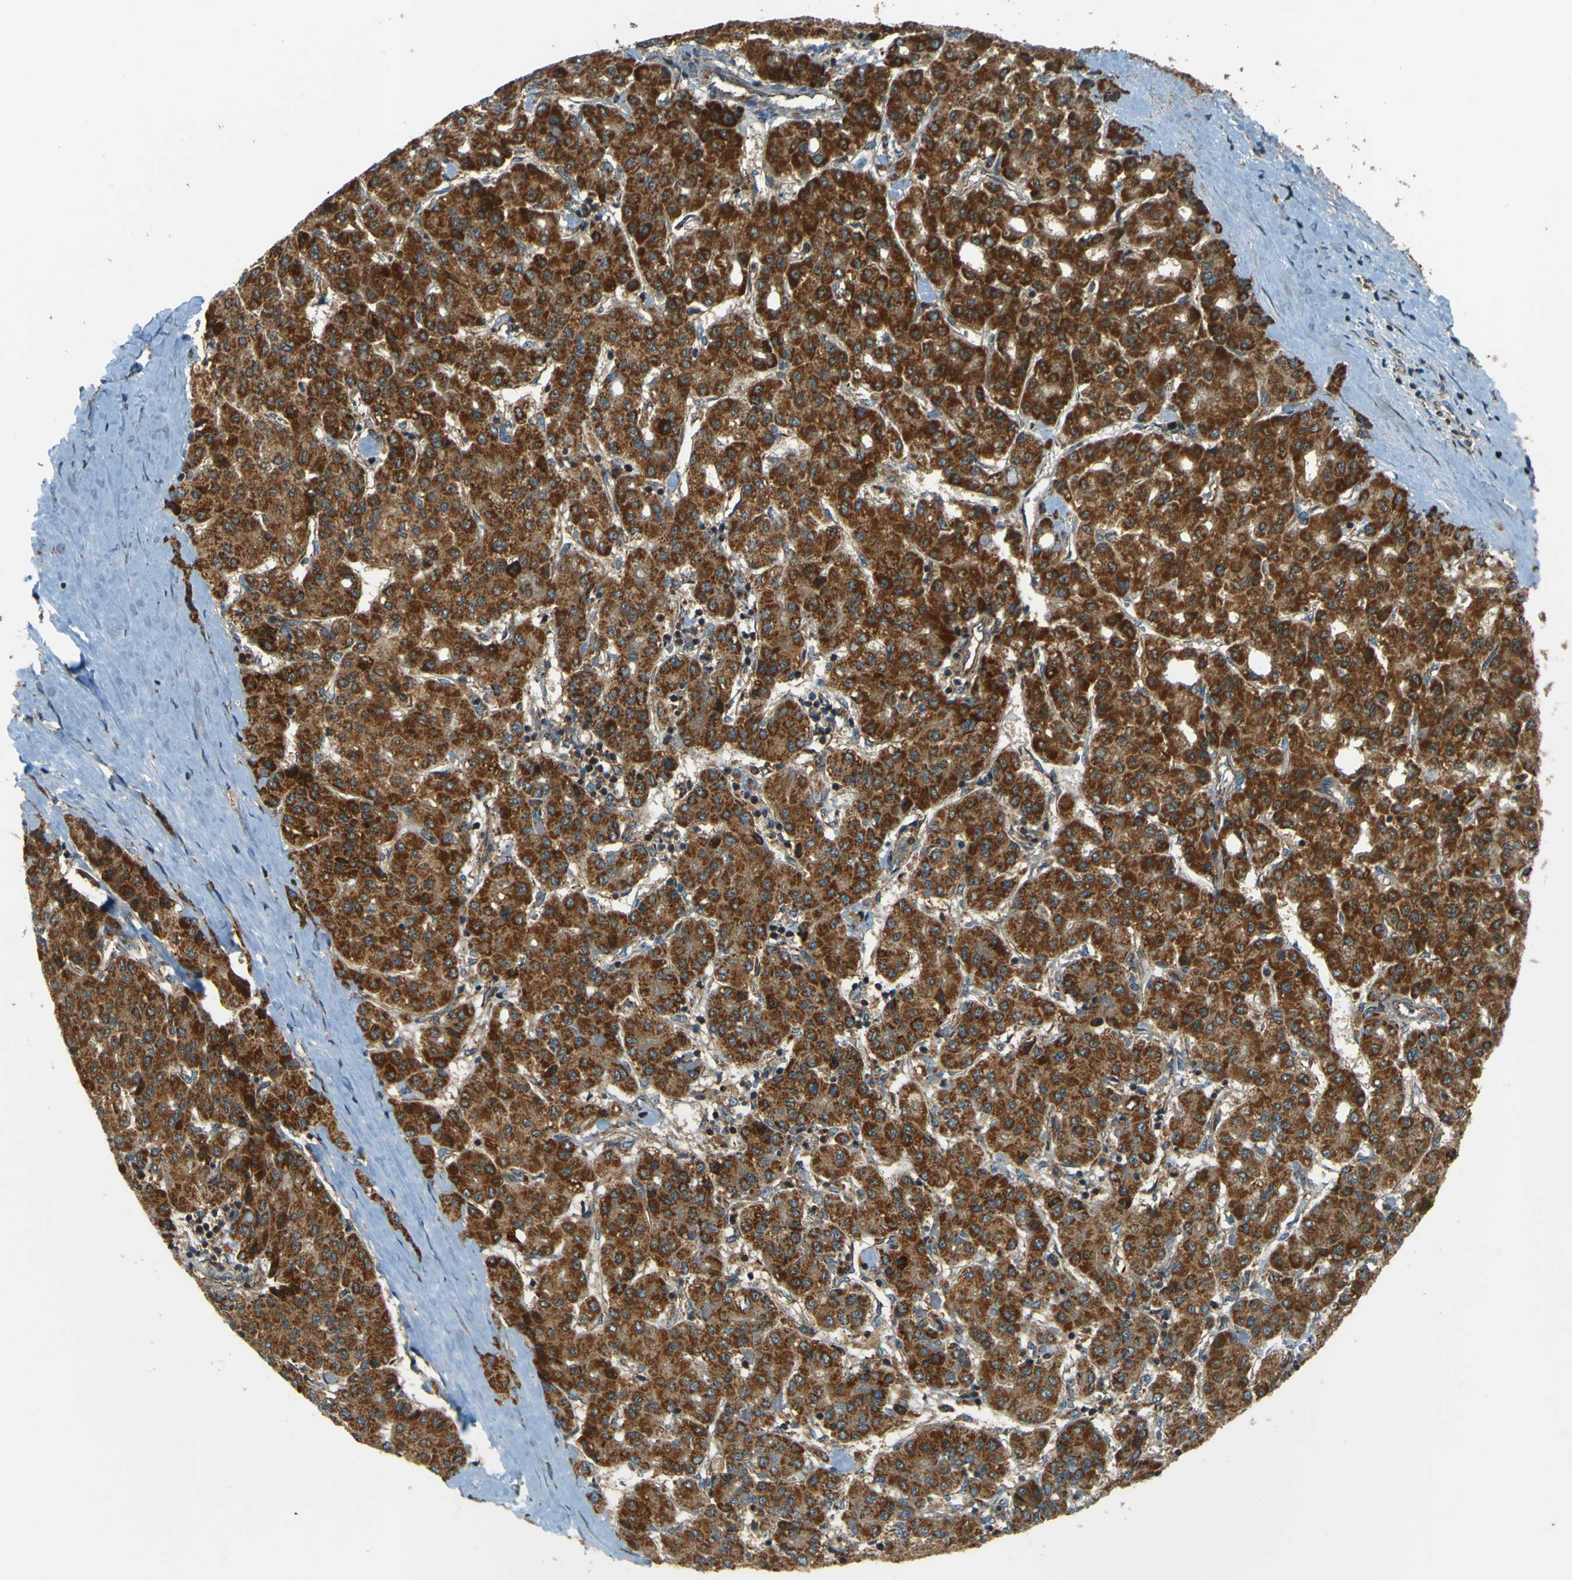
{"staining": {"intensity": "strong", "quantity": ">75%", "location": "cytoplasmic/membranous"}, "tissue": "liver cancer", "cell_type": "Tumor cells", "image_type": "cancer", "snomed": [{"axis": "morphology", "description": "Carcinoma, Hepatocellular, NOS"}, {"axis": "topography", "description": "Liver"}], "caption": "IHC of liver cancer demonstrates high levels of strong cytoplasmic/membranous staining in about >75% of tumor cells. (Stains: DAB (3,3'-diaminobenzidine) in brown, nuclei in blue, Microscopy: brightfield microscopy at high magnification).", "gene": "DNAJC5", "patient": {"sex": "male", "age": 65}}